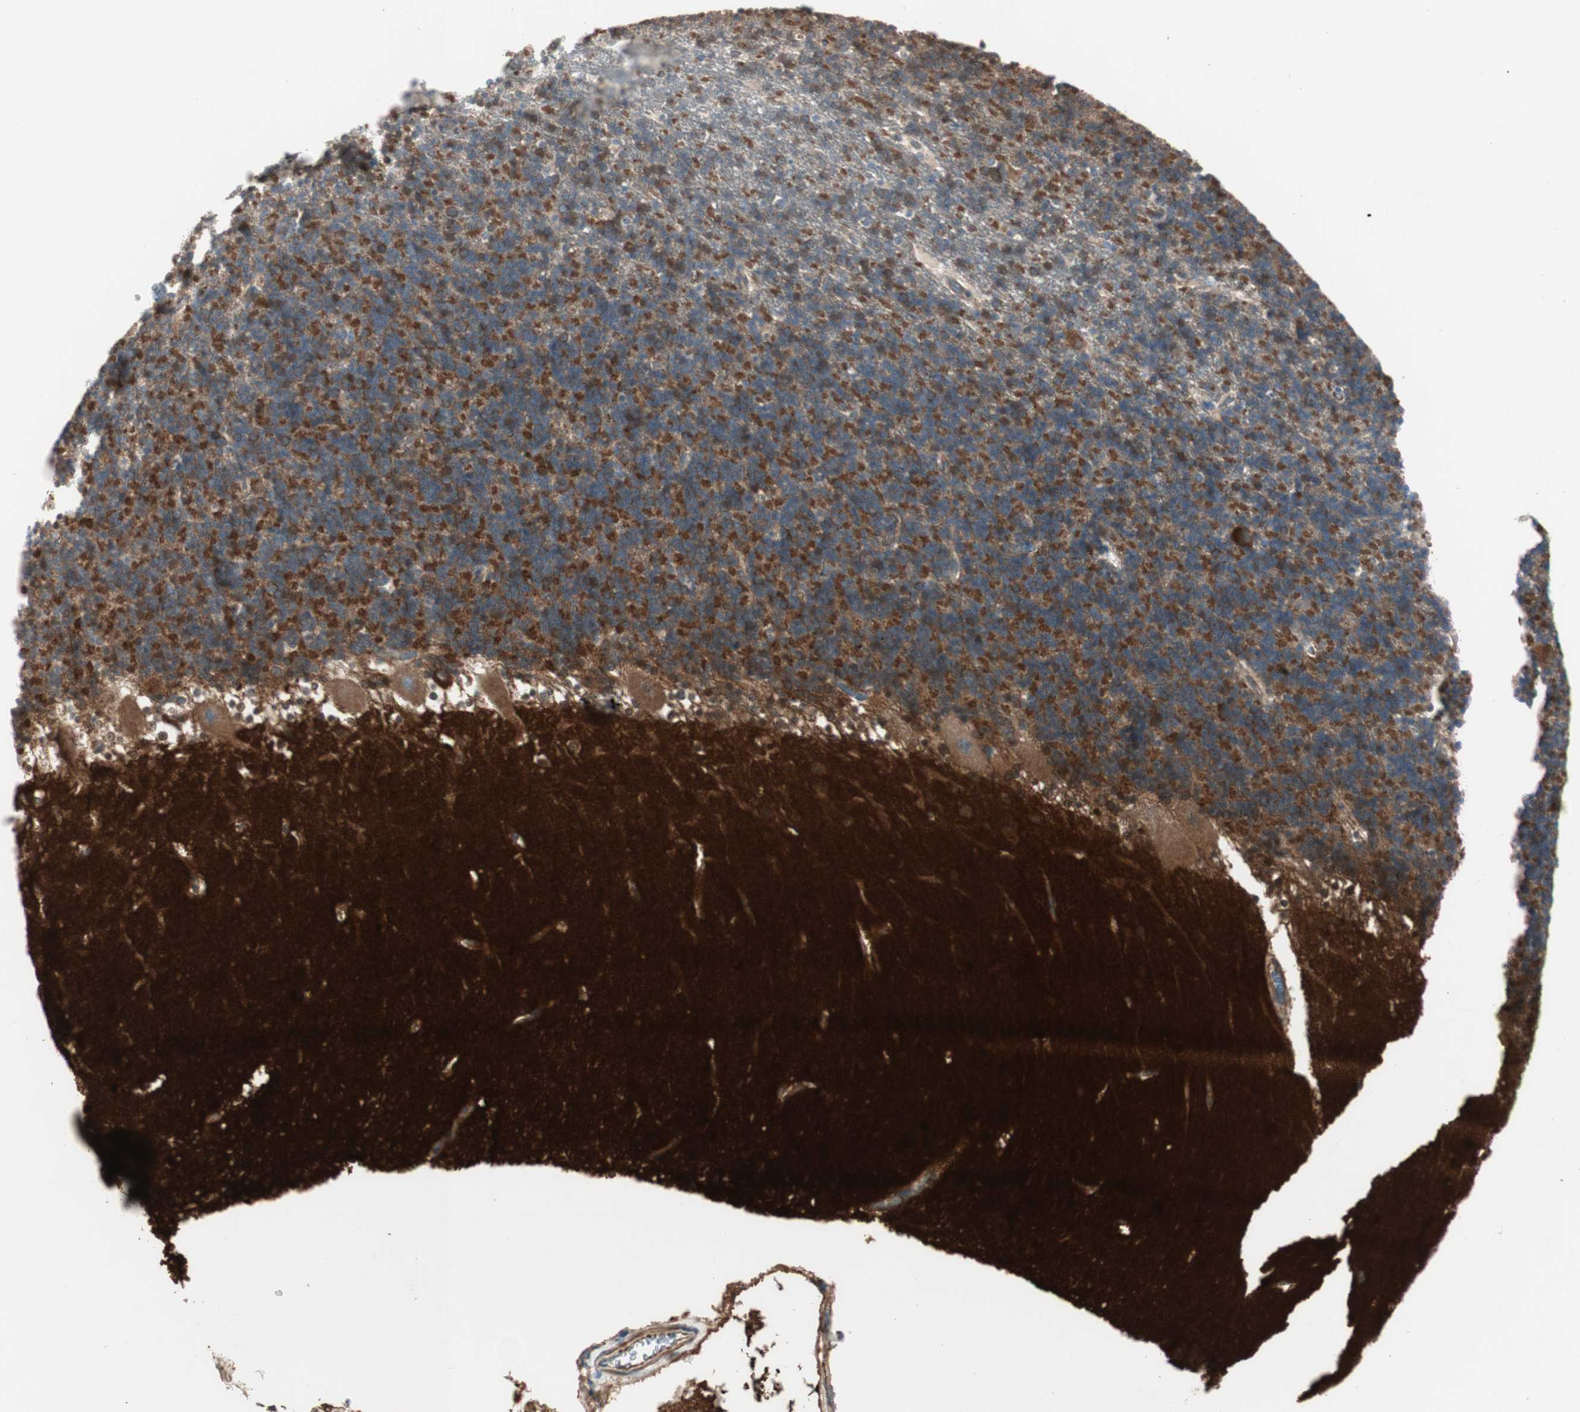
{"staining": {"intensity": "negative", "quantity": "none", "location": "none"}, "tissue": "cerebellum", "cell_type": "Cells in granular layer", "image_type": "normal", "snomed": [{"axis": "morphology", "description": "Normal tissue, NOS"}, {"axis": "topography", "description": "Cerebellum"}], "caption": "IHC image of unremarkable cerebellum stained for a protein (brown), which shows no expression in cells in granular layer. (DAB (3,3'-diaminobenzidine) immunohistochemistry visualized using brightfield microscopy, high magnification).", "gene": "SRCIN1", "patient": {"sex": "male", "age": 45}}